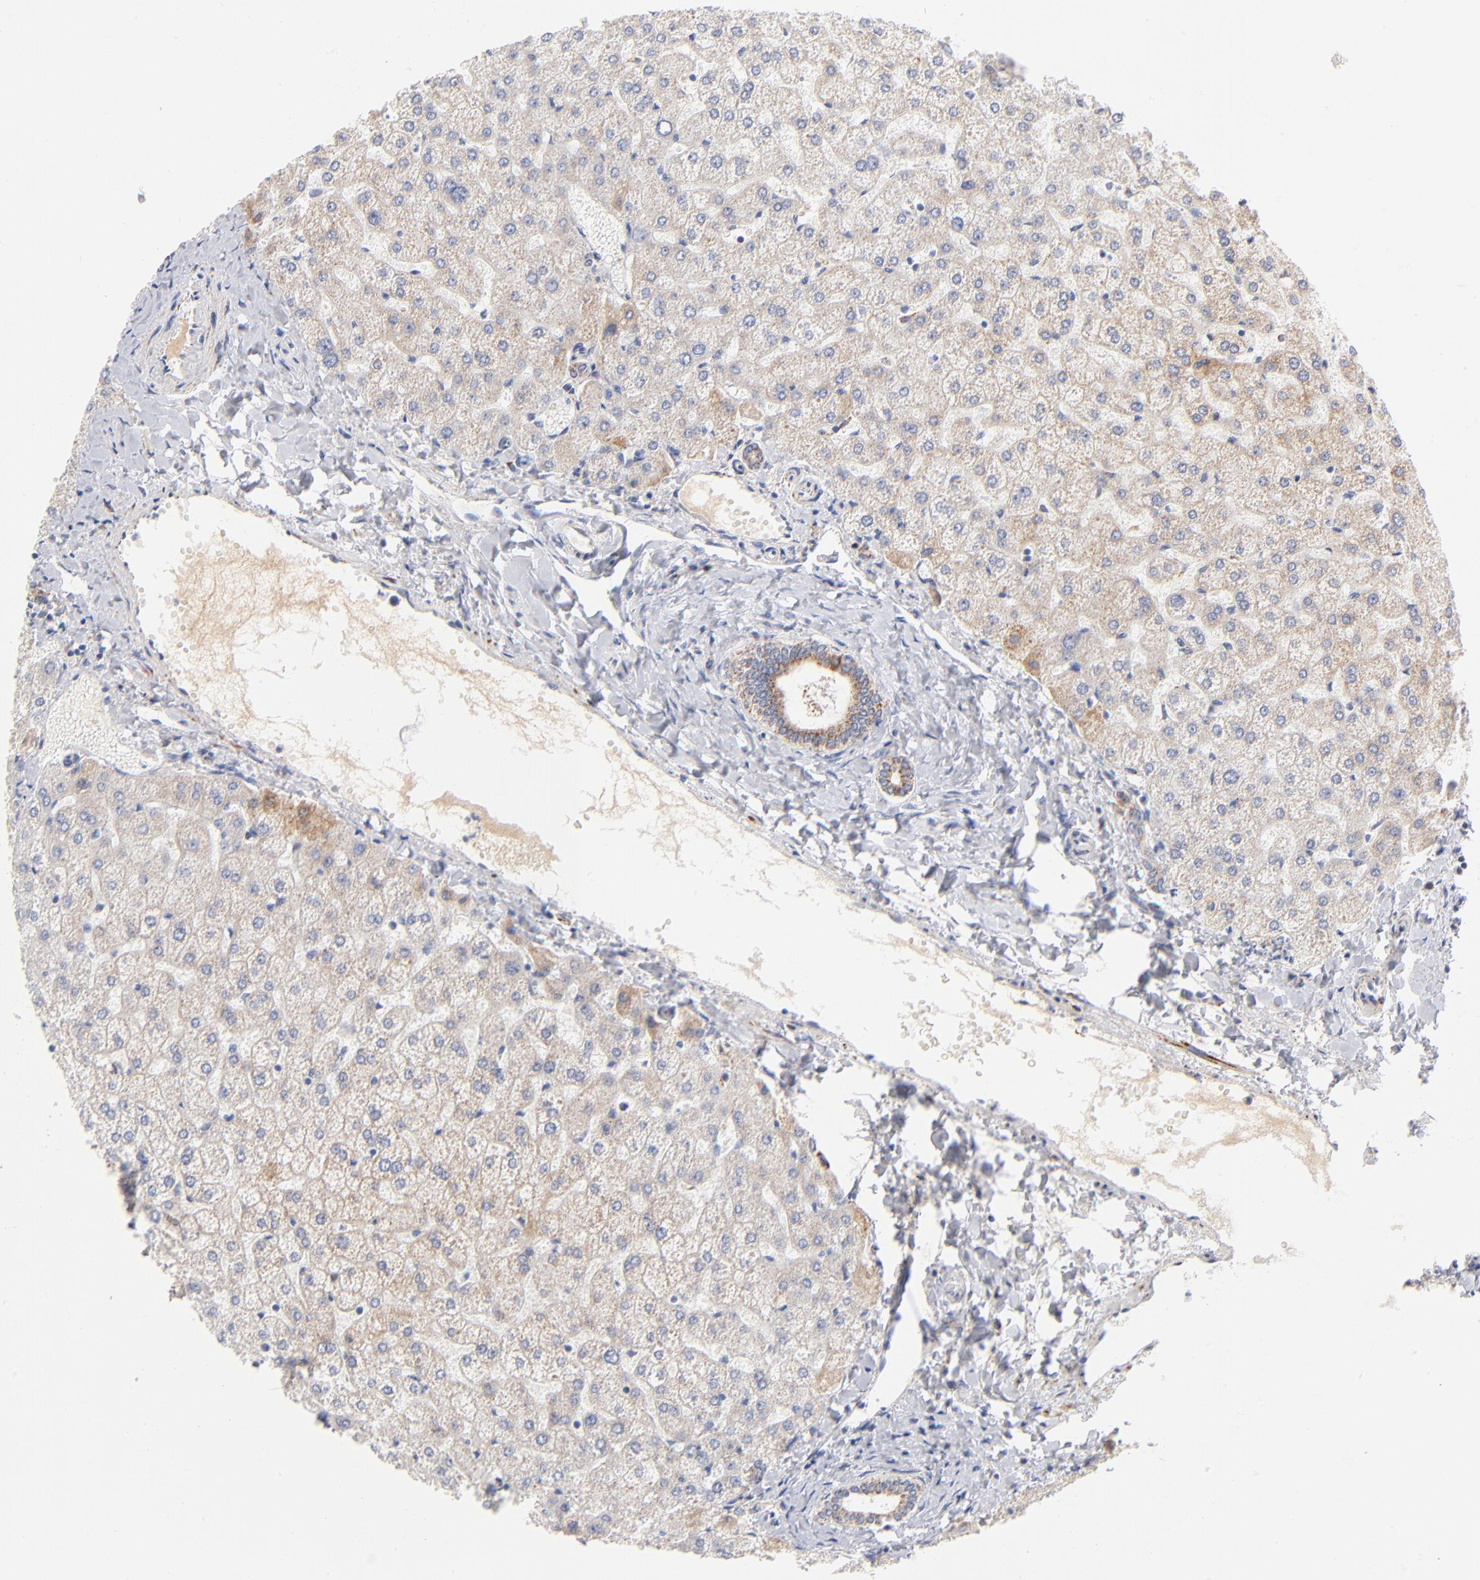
{"staining": {"intensity": "weak", "quantity": ">75%", "location": "cytoplasmic/membranous"}, "tissue": "liver", "cell_type": "Cholangiocytes", "image_type": "normal", "snomed": [{"axis": "morphology", "description": "Normal tissue, NOS"}, {"axis": "topography", "description": "Liver"}], "caption": "The histopathology image demonstrates immunohistochemical staining of benign liver. There is weak cytoplasmic/membranous positivity is seen in about >75% of cholangiocytes. Immunohistochemistry (ihc) stains the protein in brown and the nuclei are stained blue.", "gene": "DLAT", "patient": {"sex": "female", "age": 32}}